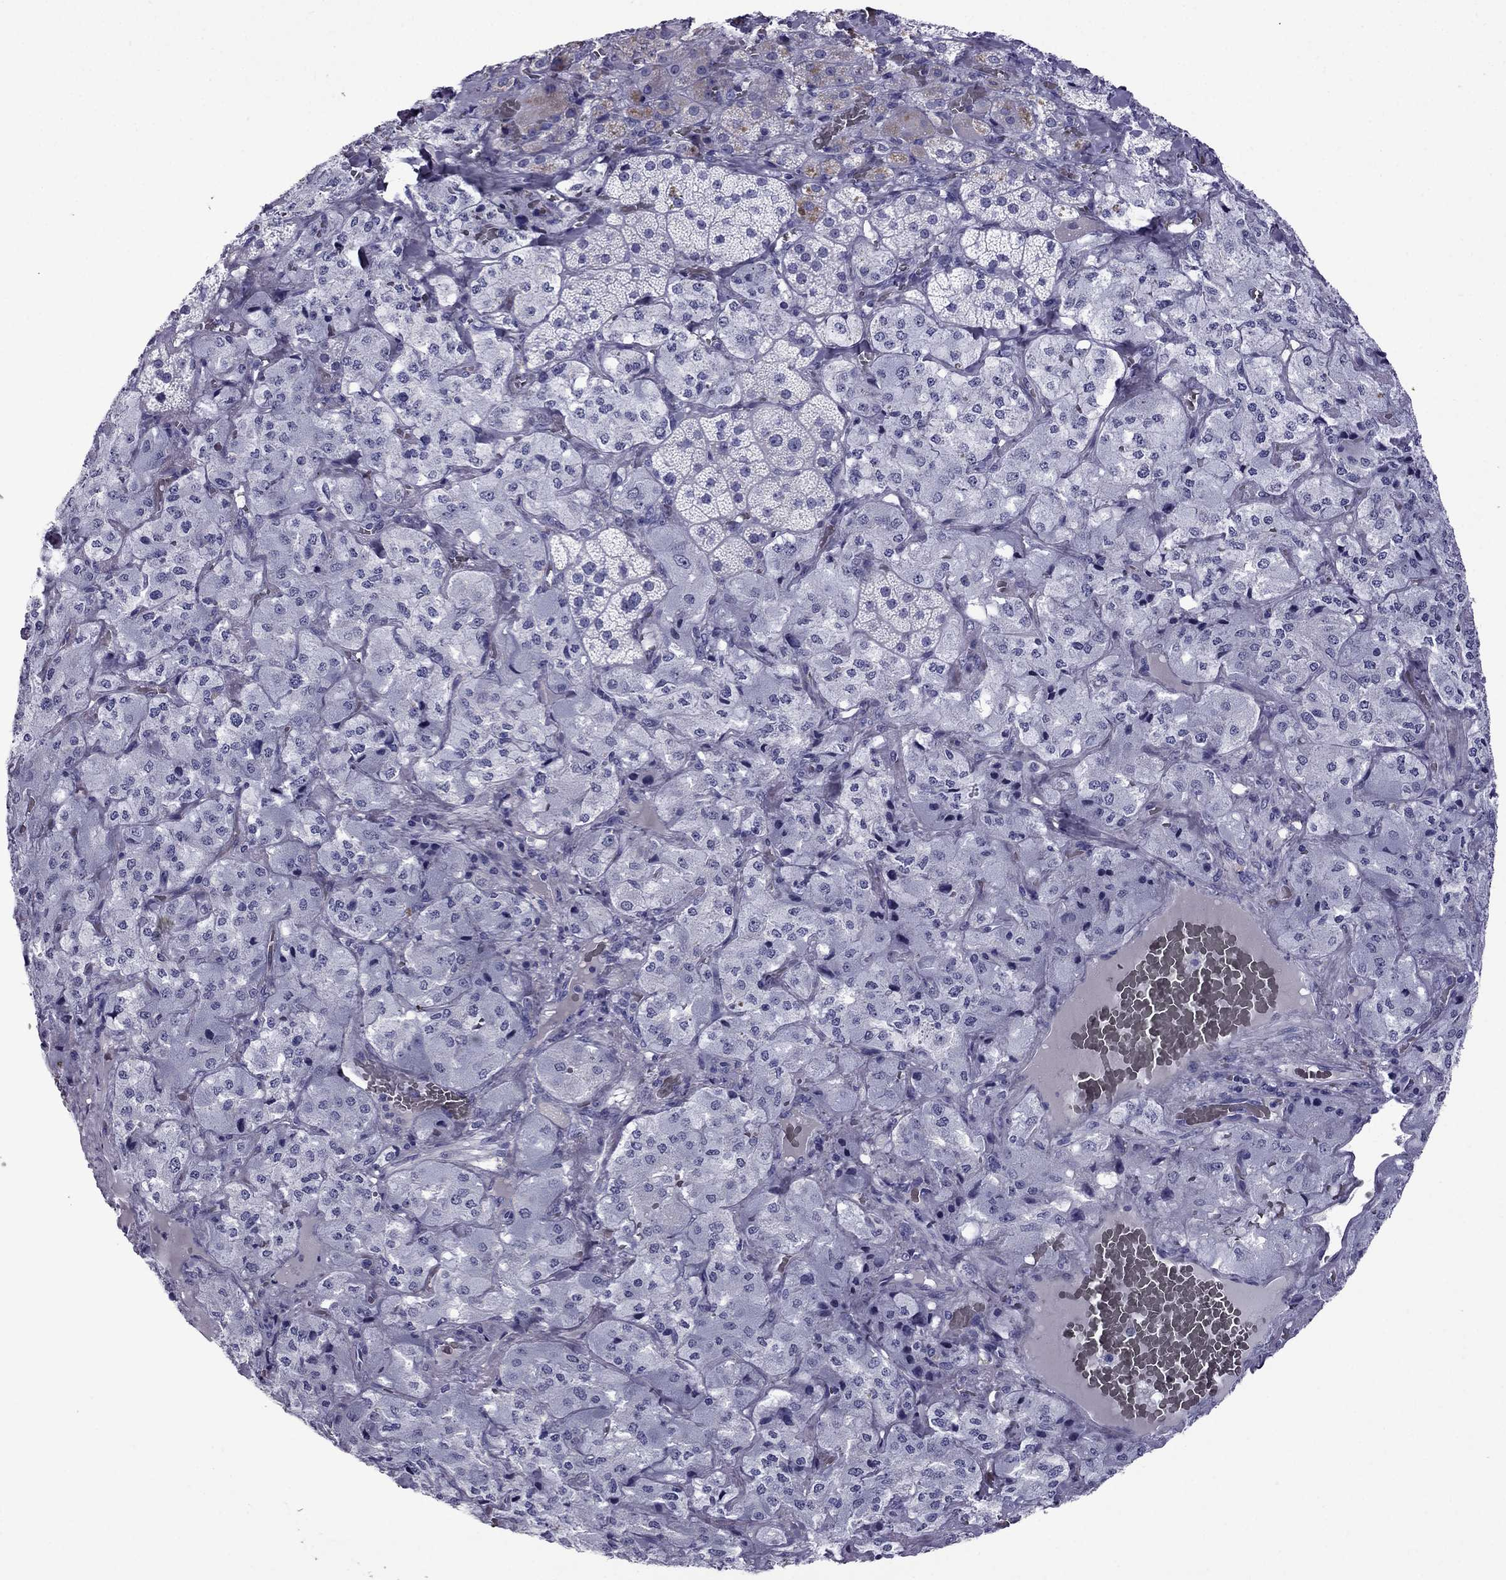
{"staining": {"intensity": "negative", "quantity": "none", "location": "none"}, "tissue": "adrenal gland", "cell_type": "Glandular cells", "image_type": "normal", "snomed": [{"axis": "morphology", "description": "Normal tissue, NOS"}, {"axis": "topography", "description": "Adrenal gland"}], "caption": "This is a photomicrograph of immunohistochemistry (IHC) staining of unremarkable adrenal gland, which shows no staining in glandular cells. Nuclei are stained in blue.", "gene": "TFF3", "patient": {"sex": "male", "age": 57}}